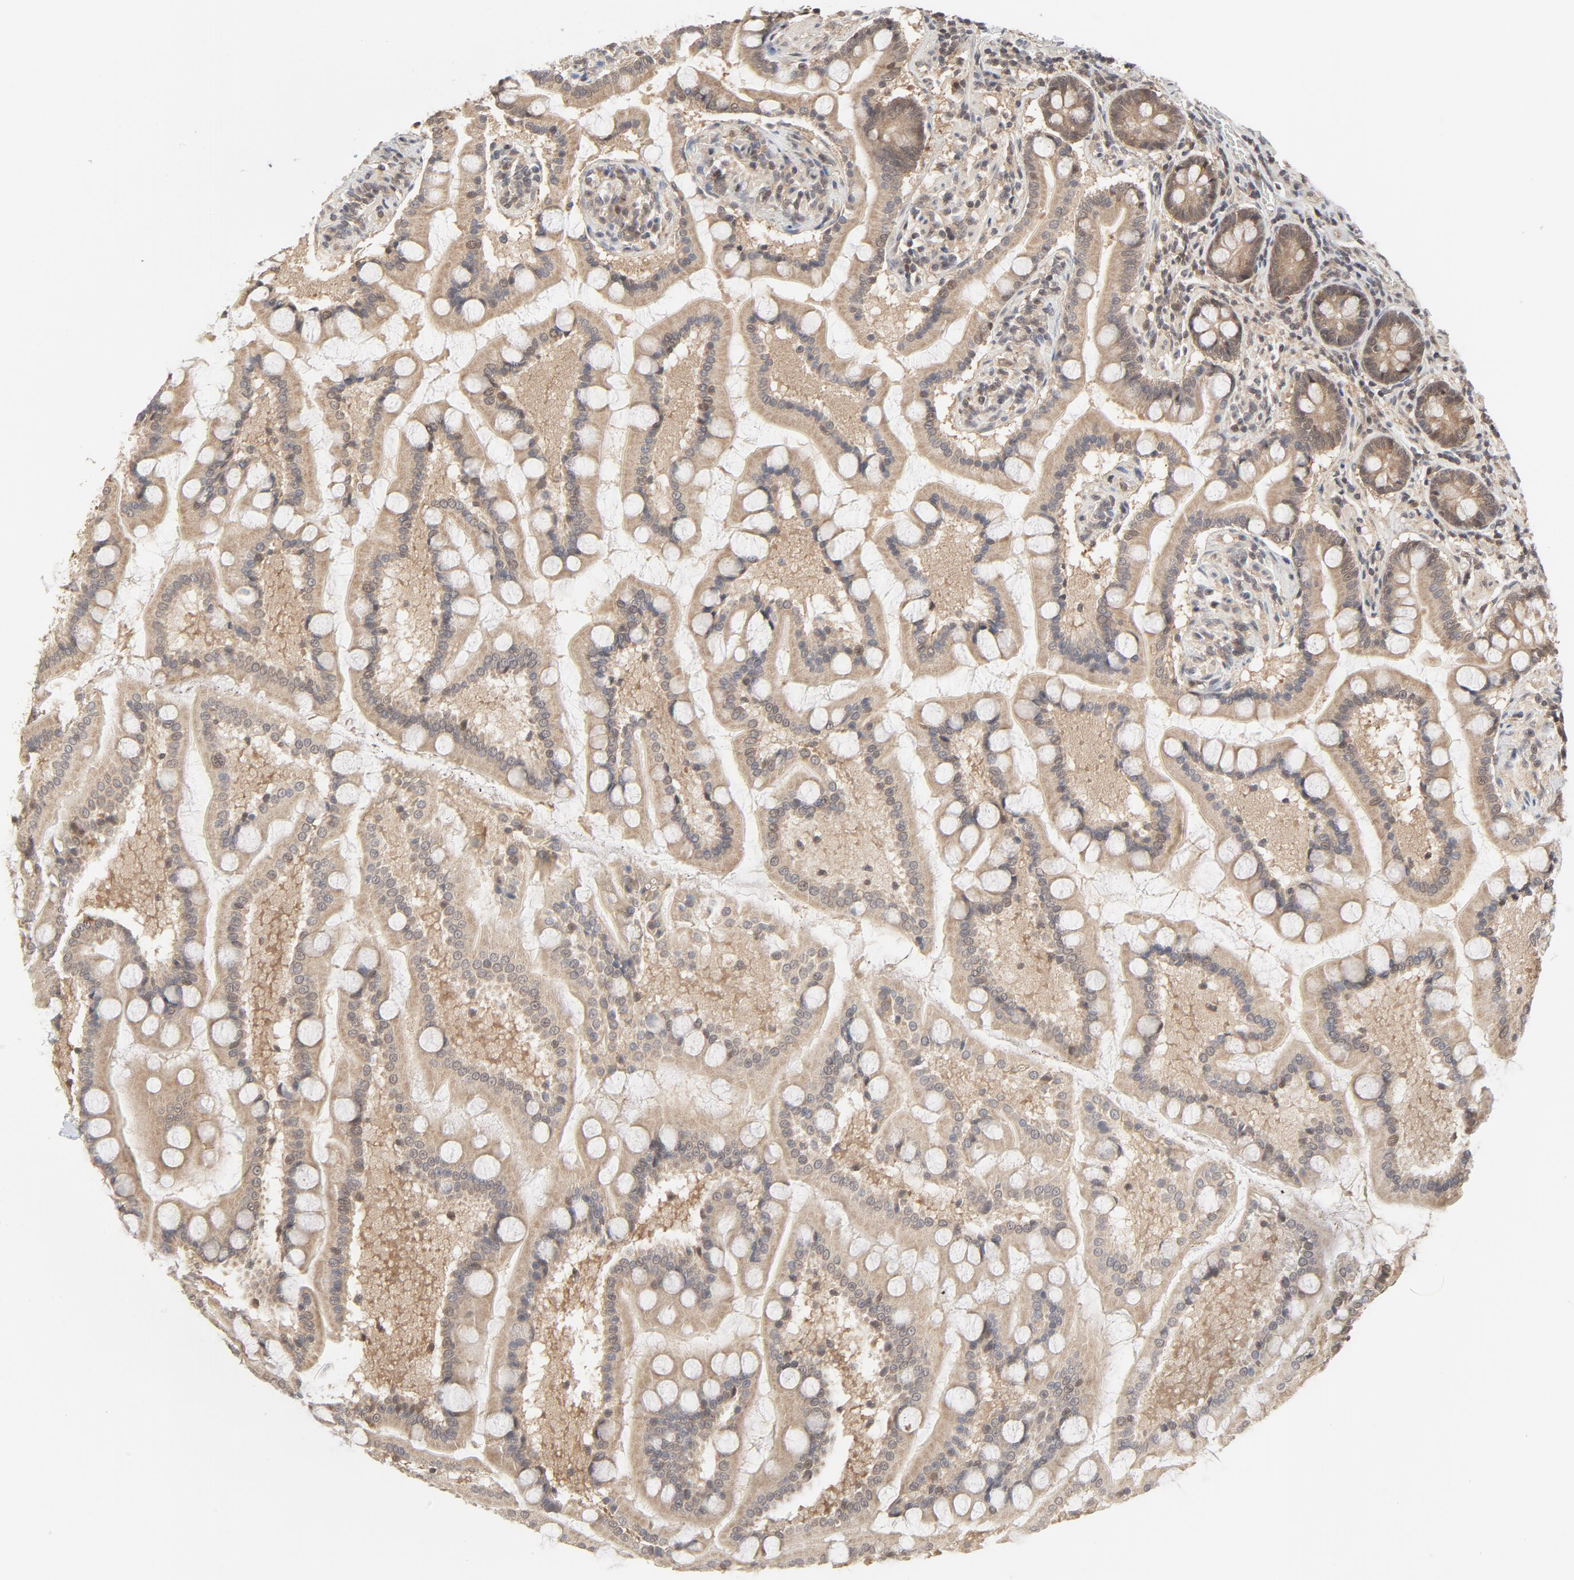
{"staining": {"intensity": "moderate", "quantity": ">75%", "location": "cytoplasmic/membranous,nuclear"}, "tissue": "small intestine", "cell_type": "Glandular cells", "image_type": "normal", "snomed": [{"axis": "morphology", "description": "Normal tissue, NOS"}, {"axis": "topography", "description": "Small intestine"}], "caption": "Small intestine stained for a protein shows moderate cytoplasmic/membranous,nuclear positivity in glandular cells. The staining was performed using DAB to visualize the protein expression in brown, while the nuclei were stained in blue with hematoxylin (Magnification: 20x).", "gene": "NEDD8", "patient": {"sex": "male", "age": 41}}